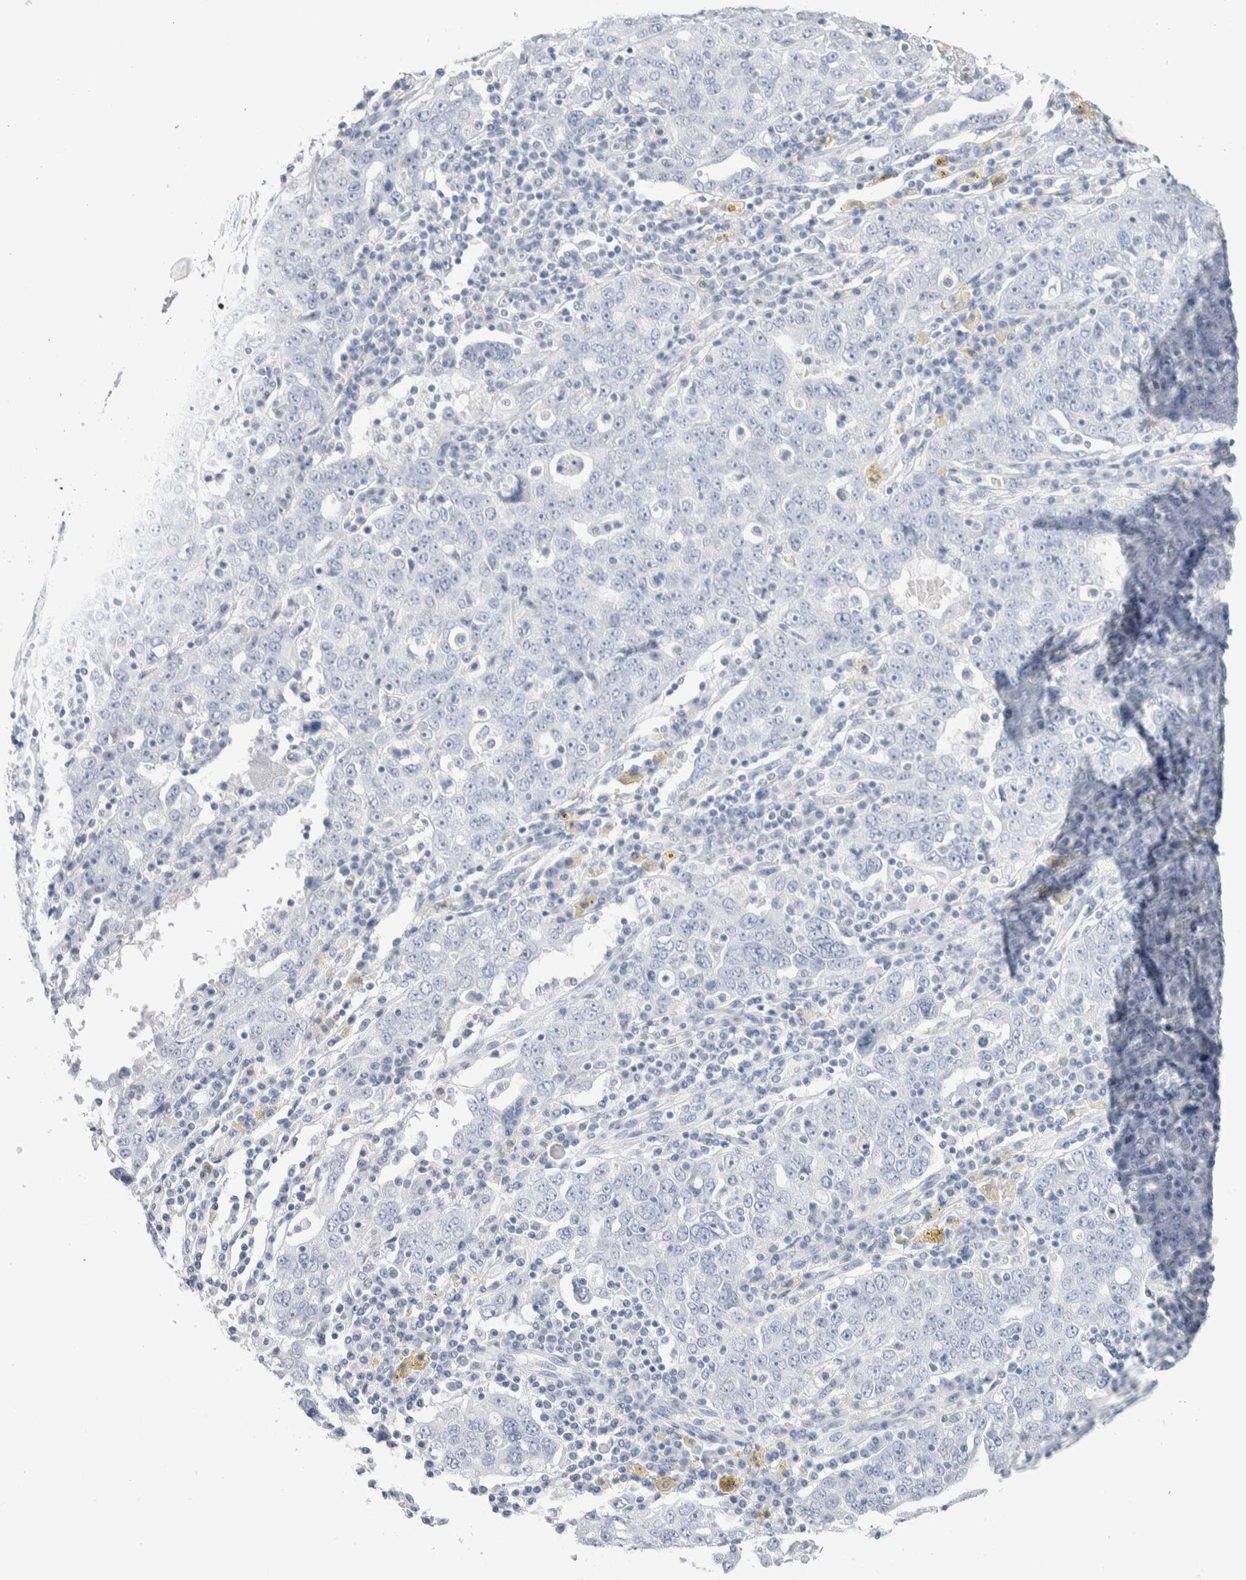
{"staining": {"intensity": "negative", "quantity": "none", "location": "none"}, "tissue": "ovarian cancer", "cell_type": "Tumor cells", "image_type": "cancer", "snomed": [{"axis": "morphology", "description": "Carcinoma, endometroid"}, {"axis": "topography", "description": "Ovary"}], "caption": "High power microscopy image of an IHC image of ovarian cancer (endometroid carcinoma), revealing no significant expression in tumor cells.", "gene": "GDA", "patient": {"sex": "female", "age": 62}}